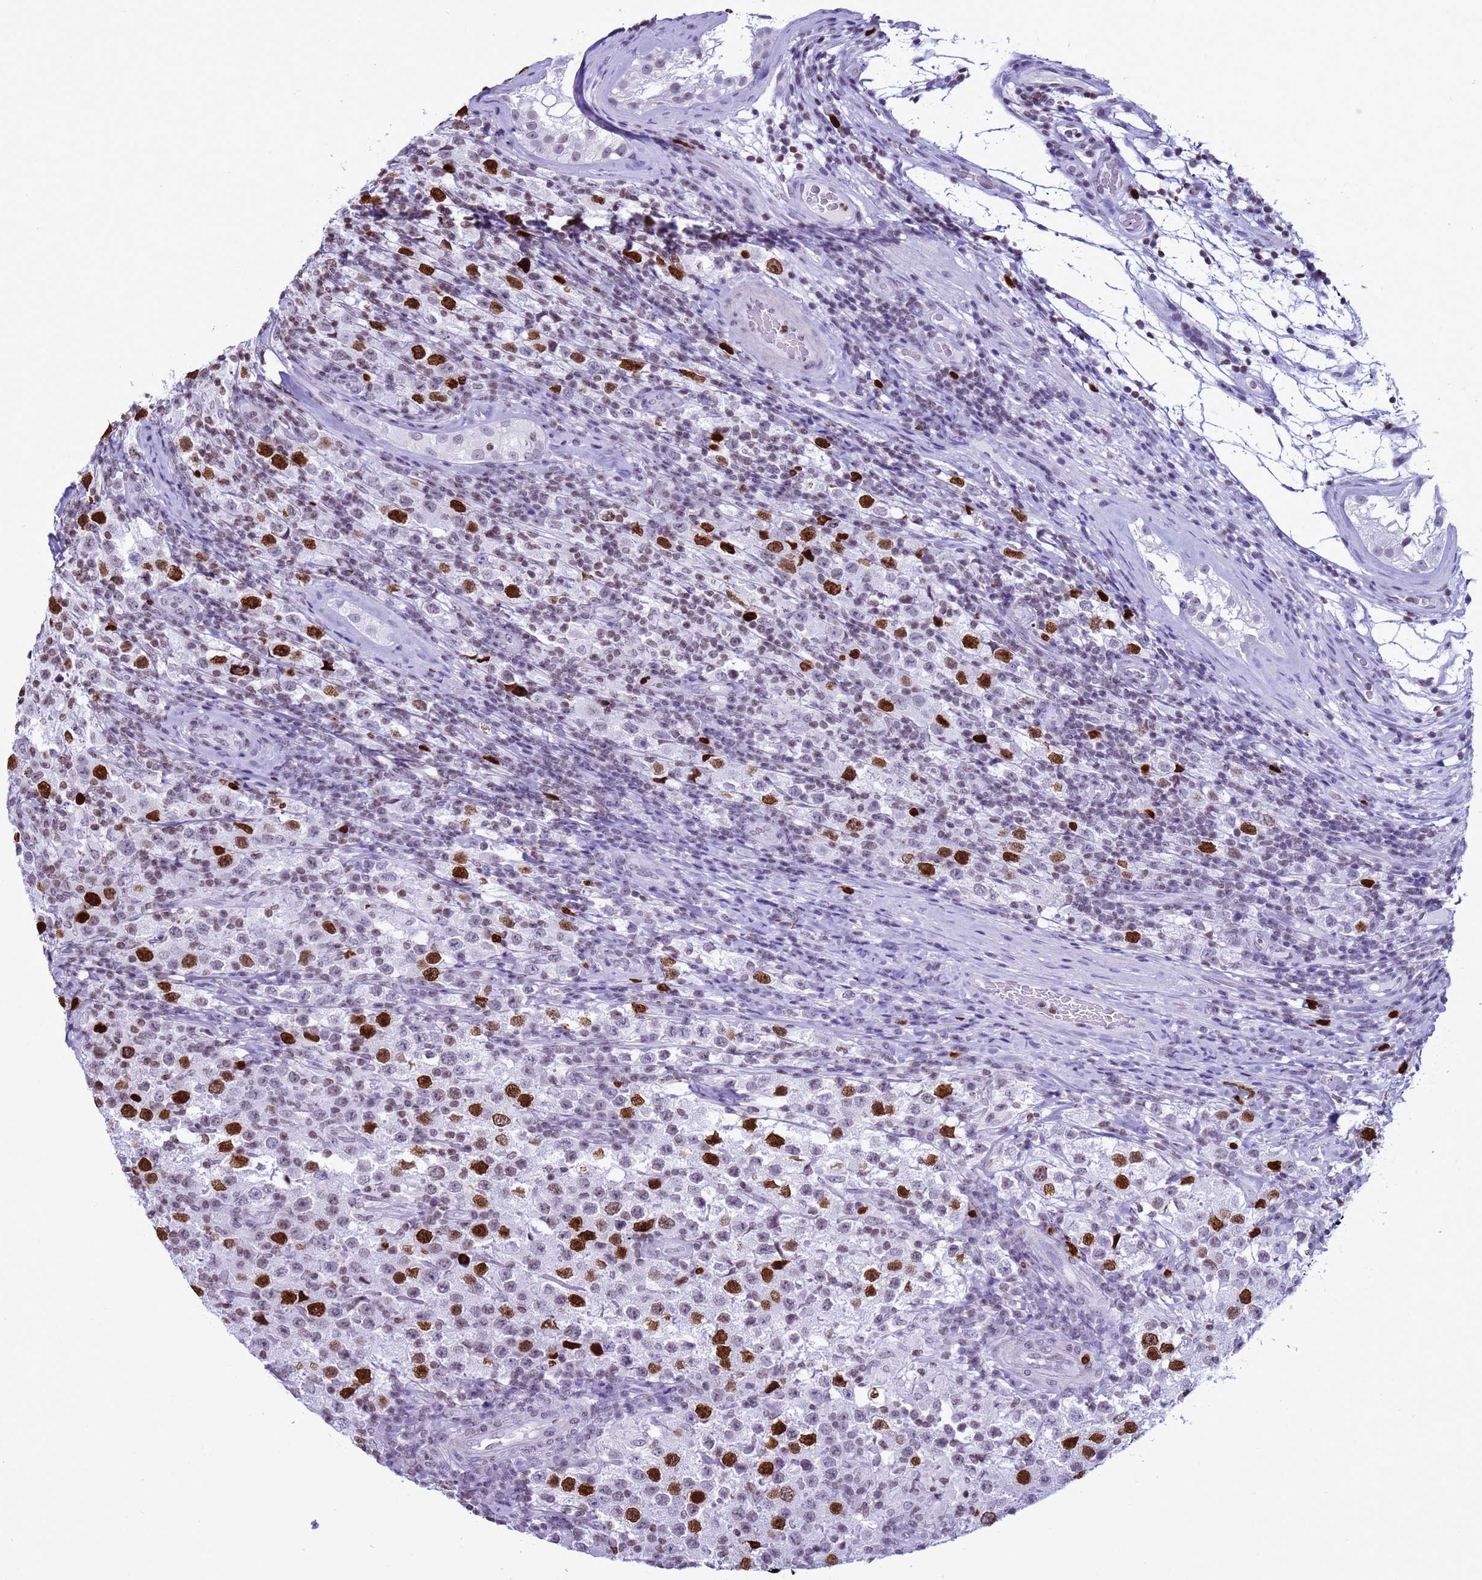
{"staining": {"intensity": "strong", "quantity": "25%-75%", "location": "nuclear"}, "tissue": "testis cancer", "cell_type": "Tumor cells", "image_type": "cancer", "snomed": [{"axis": "morphology", "description": "Seminoma, NOS"}, {"axis": "morphology", "description": "Carcinoma, Embryonal, NOS"}, {"axis": "topography", "description": "Testis"}], "caption": "Testis cancer (embryonal carcinoma) was stained to show a protein in brown. There is high levels of strong nuclear positivity in approximately 25%-75% of tumor cells. (IHC, brightfield microscopy, high magnification).", "gene": "H4C8", "patient": {"sex": "male", "age": 41}}